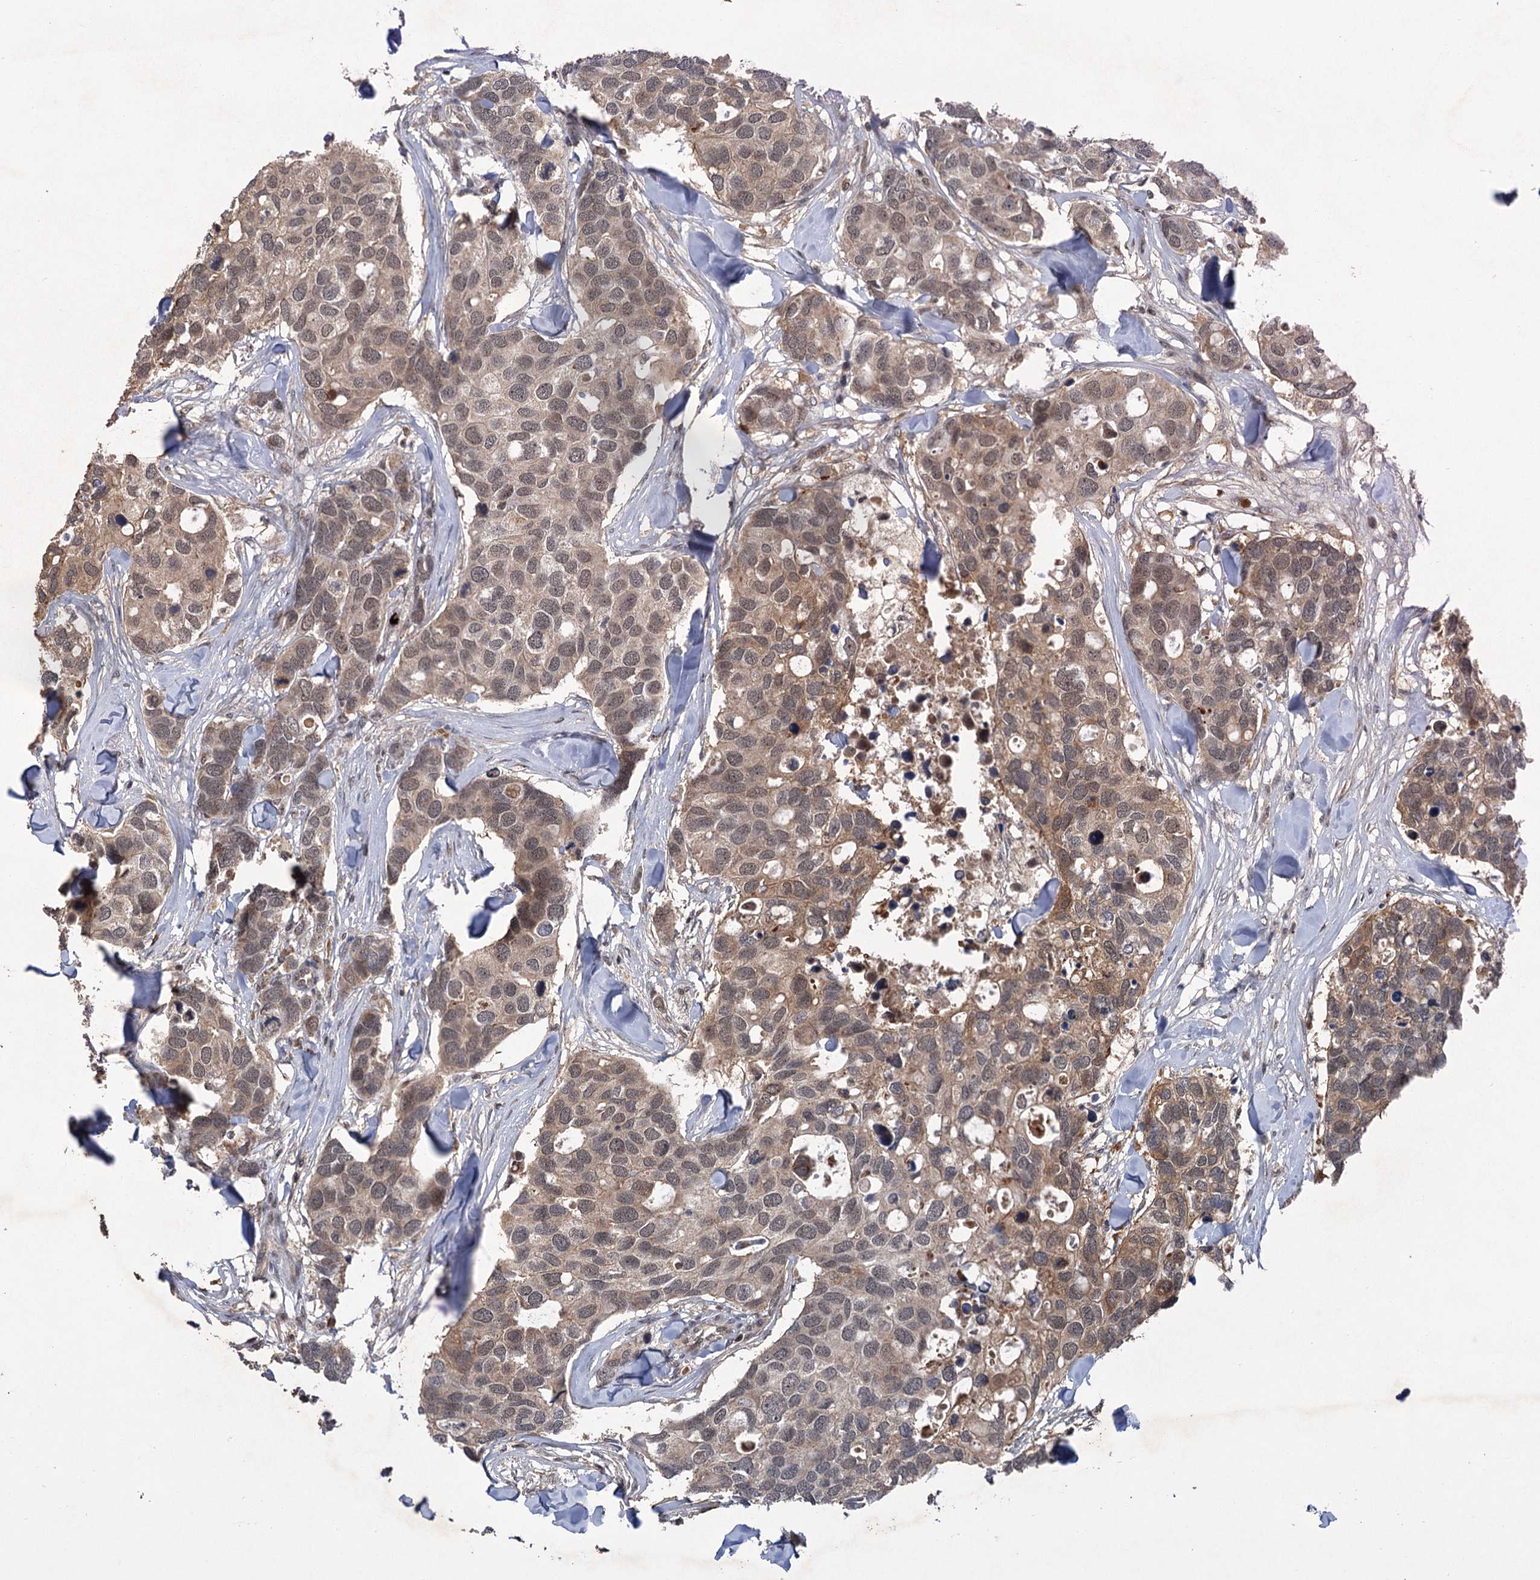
{"staining": {"intensity": "moderate", "quantity": ">75%", "location": "cytoplasmic/membranous,nuclear"}, "tissue": "breast cancer", "cell_type": "Tumor cells", "image_type": "cancer", "snomed": [{"axis": "morphology", "description": "Duct carcinoma"}, {"axis": "topography", "description": "Breast"}], "caption": "The immunohistochemical stain labels moderate cytoplasmic/membranous and nuclear positivity in tumor cells of breast cancer tissue.", "gene": "KANSL2", "patient": {"sex": "female", "age": 83}}